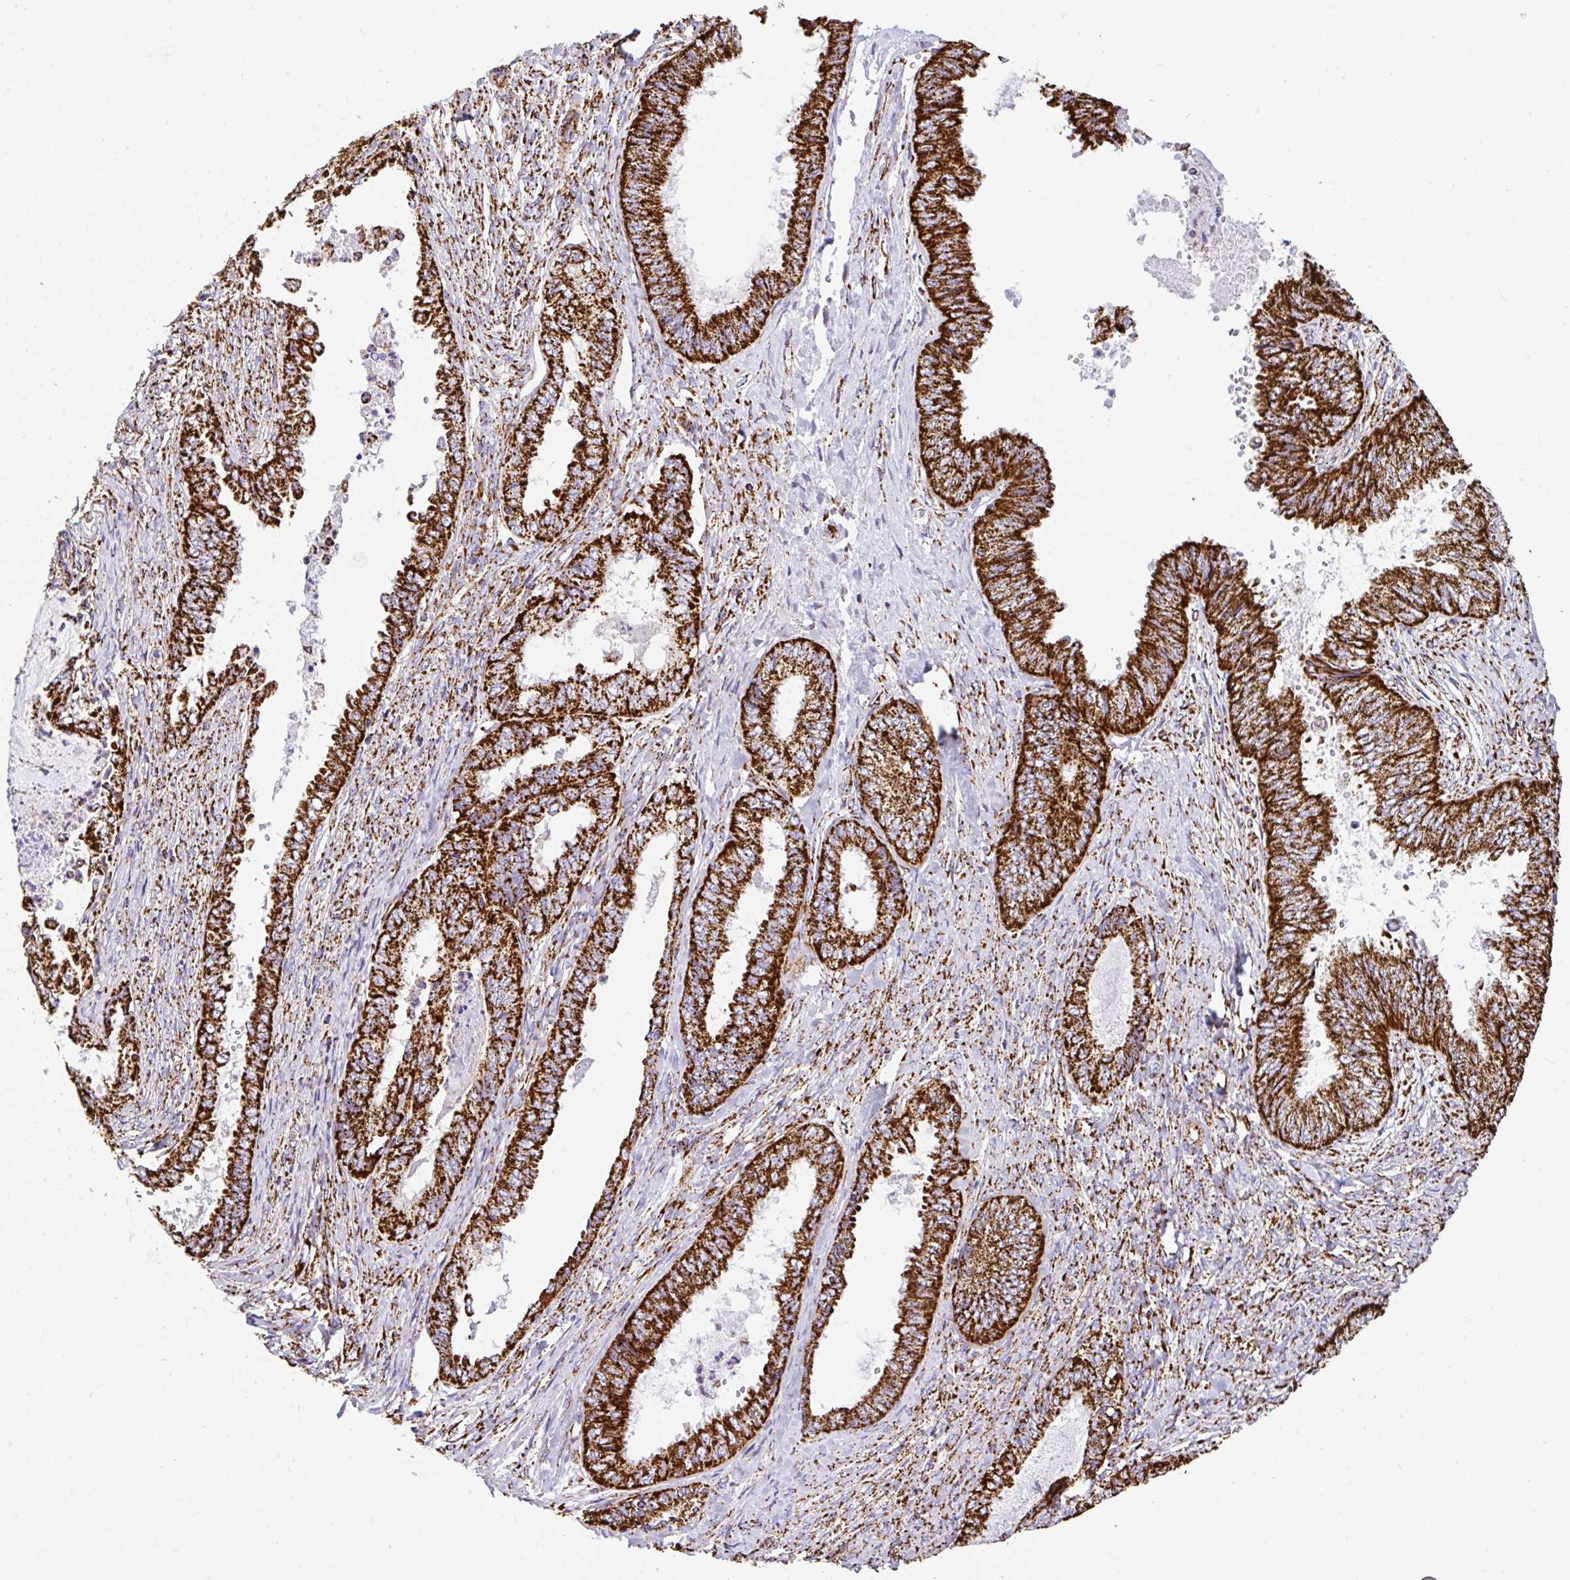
{"staining": {"intensity": "strong", "quantity": ">75%", "location": "cytoplasmic/membranous"}, "tissue": "ovarian cancer", "cell_type": "Tumor cells", "image_type": "cancer", "snomed": [{"axis": "morphology", "description": "Carcinoma, endometroid"}, {"axis": "topography", "description": "Ovary"}], "caption": "Immunohistochemical staining of human ovarian cancer reveals high levels of strong cytoplasmic/membranous protein expression in about >75% of tumor cells. The protein of interest is shown in brown color, while the nuclei are stained blue.", "gene": "ANKRD33B", "patient": {"sex": "female", "age": 70}}